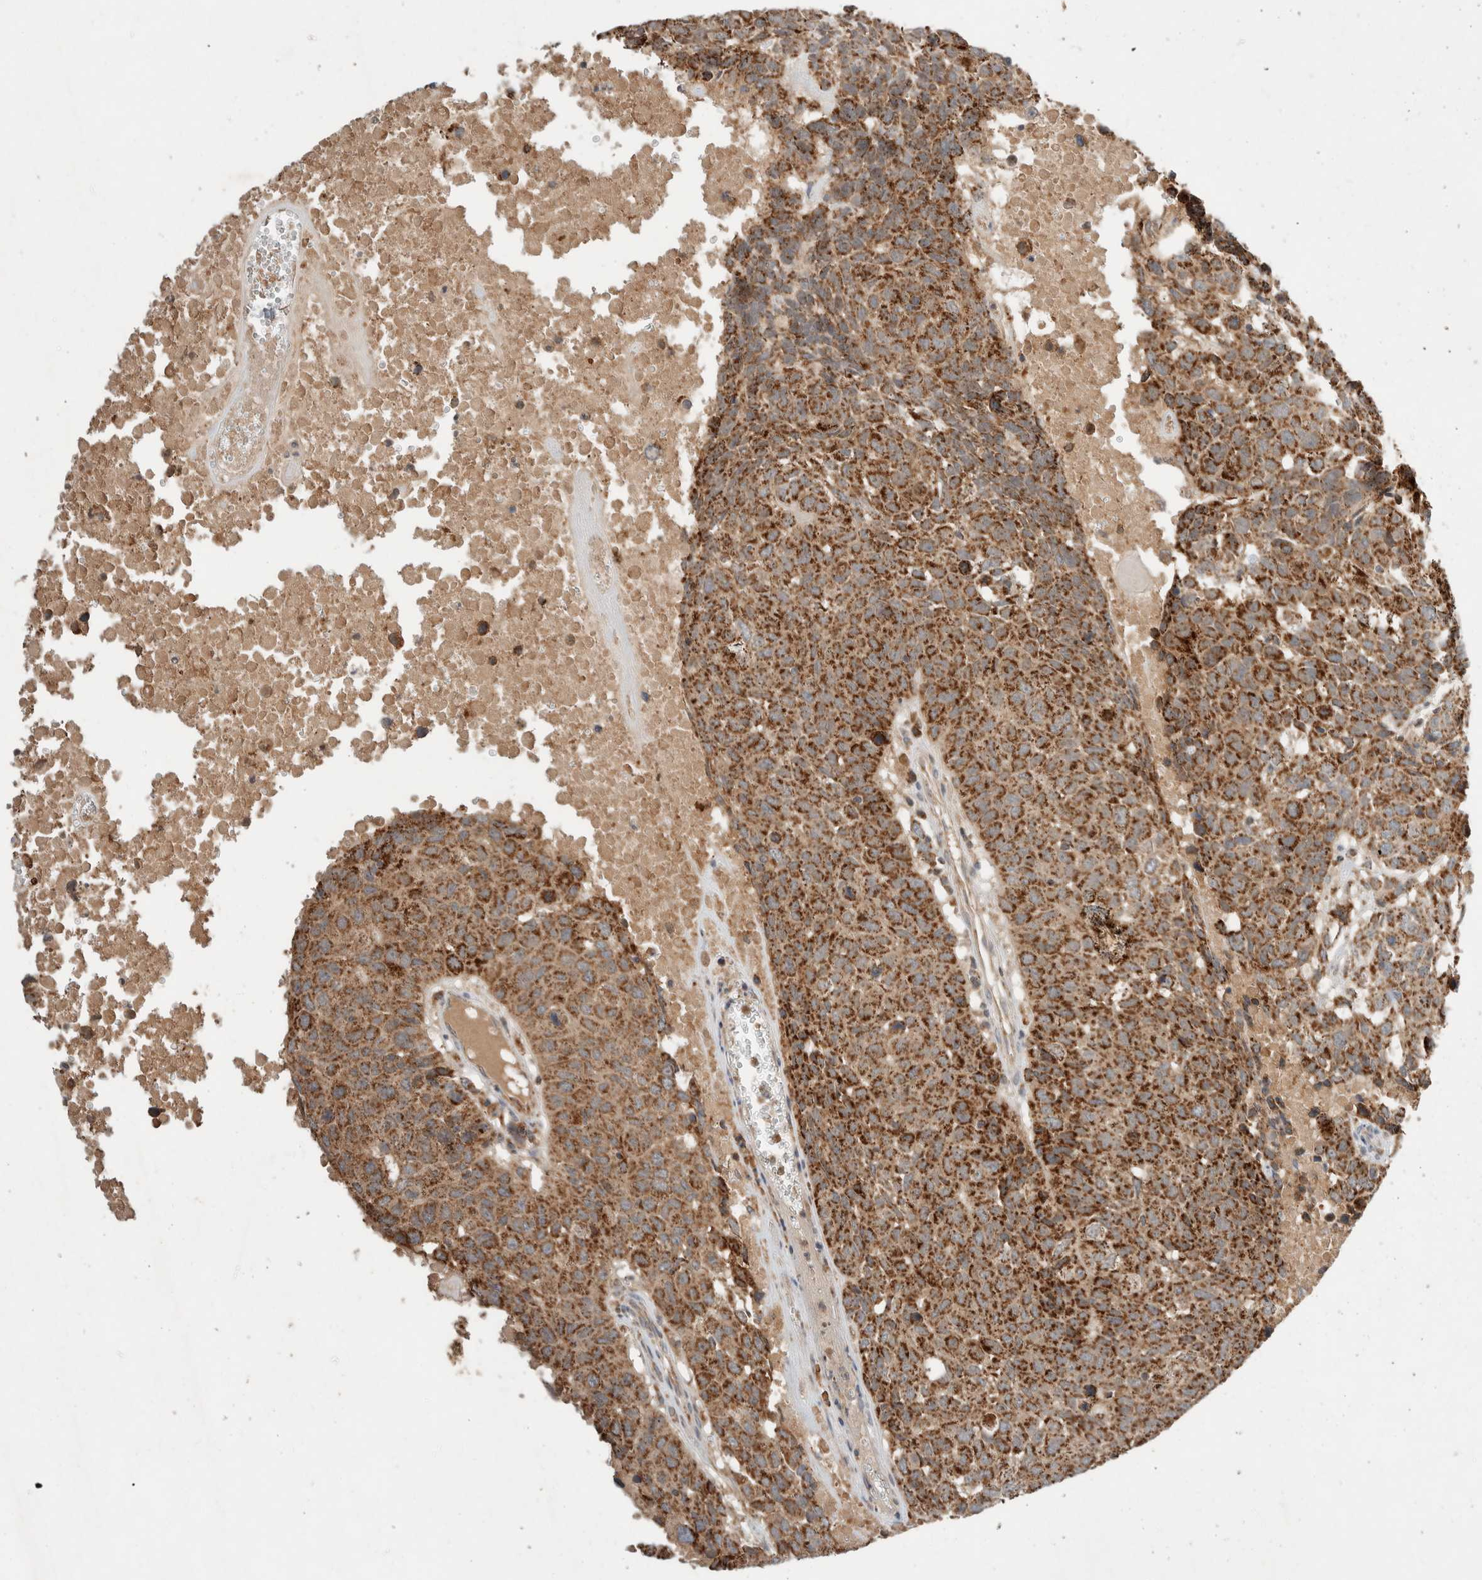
{"staining": {"intensity": "strong", "quantity": ">75%", "location": "cytoplasmic/membranous"}, "tissue": "head and neck cancer", "cell_type": "Tumor cells", "image_type": "cancer", "snomed": [{"axis": "morphology", "description": "Squamous cell carcinoma, NOS"}, {"axis": "topography", "description": "Head-Neck"}], "caption": "Approximately >75% of tumor cells in head and neck cancer (squamous cell carcinoma) display strong cytoplasmic/membranous protein positivity as visualized by brown immunohistochemical staining.", "gene": "AMPD1", "patient": {"sex": "male", "age": 66}}